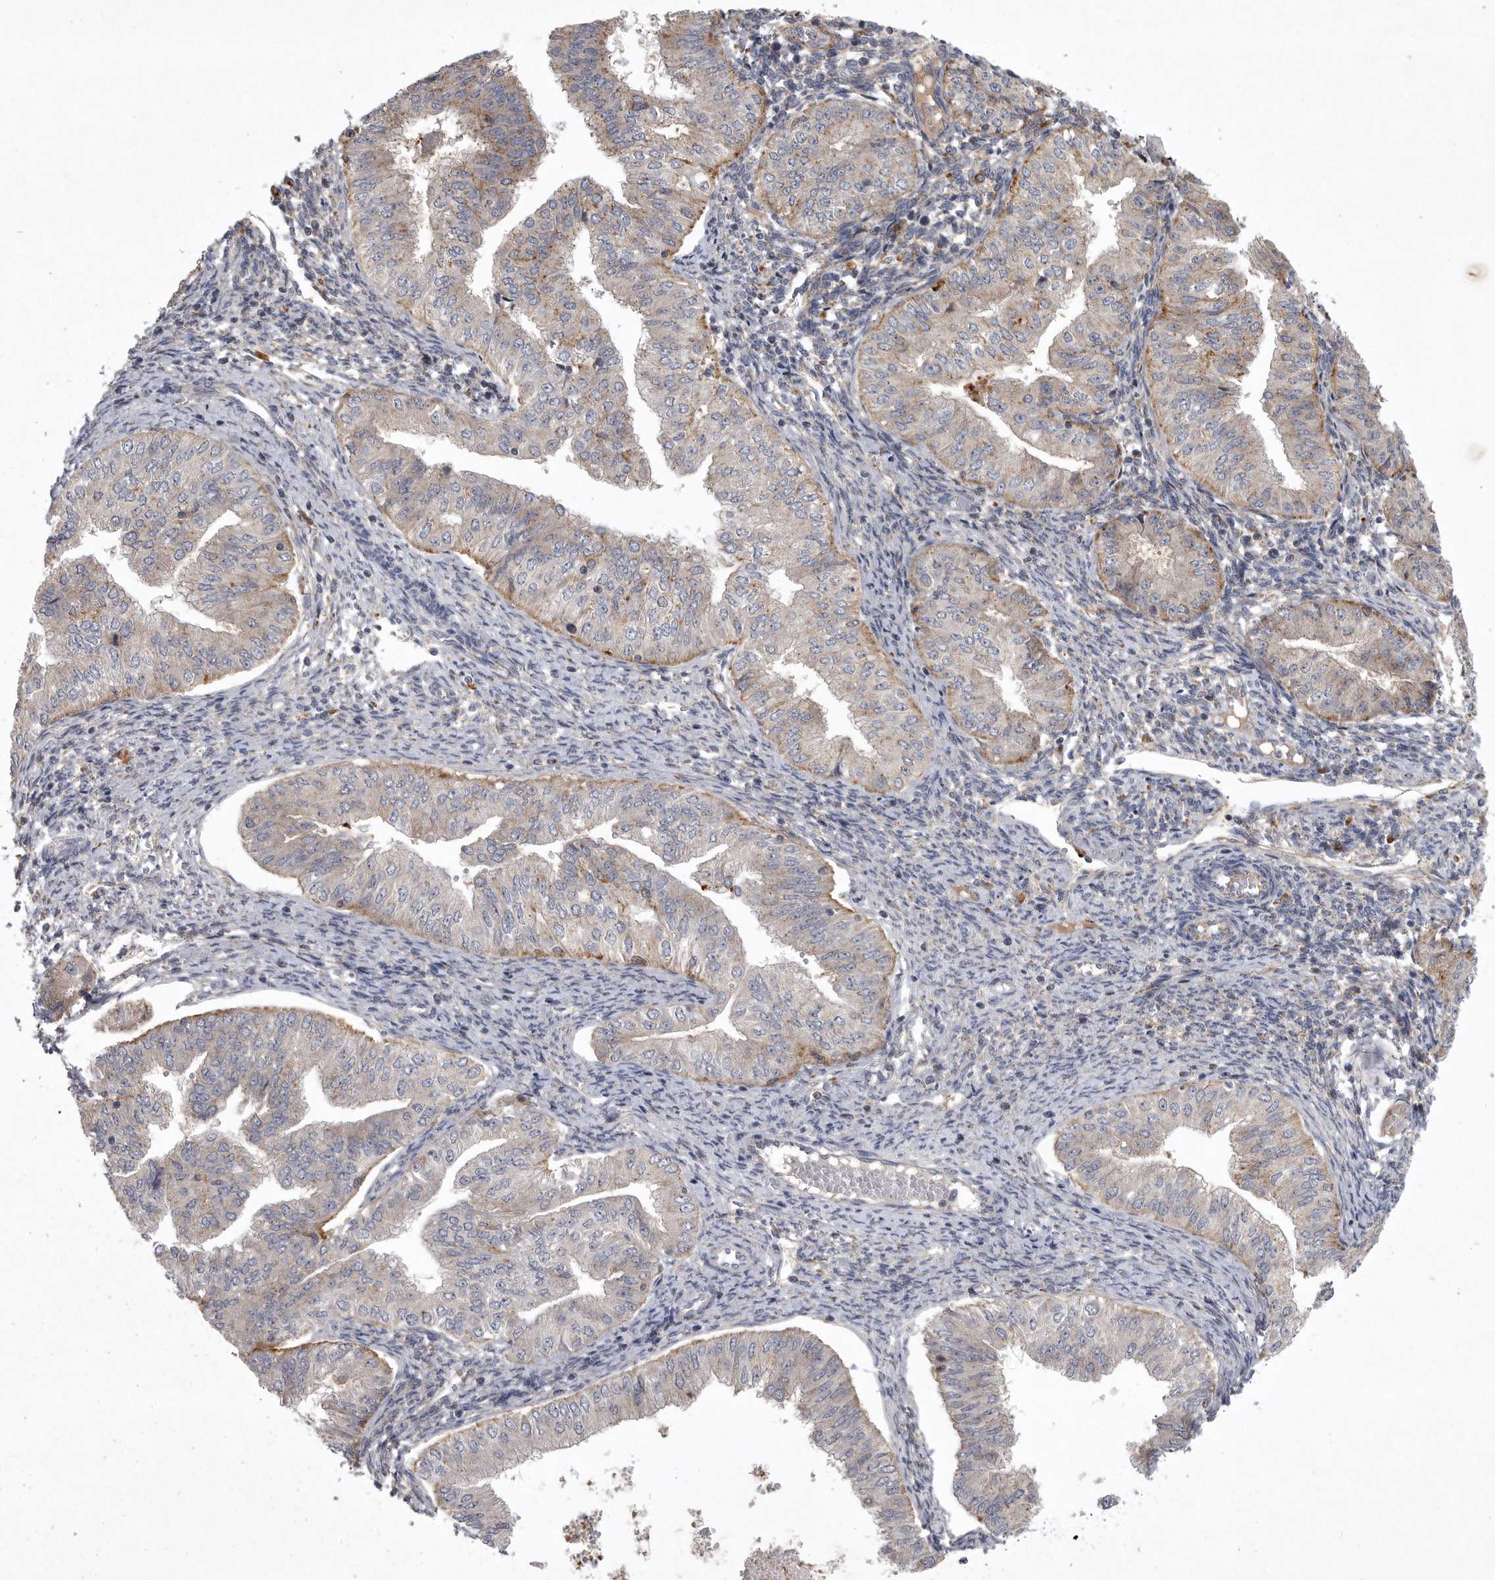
{"staining": {"intensity": "weak", "quantity": "25%-75%", "location": "cytoplasmic/membranous"}, "tissue": "endometrial cancer", "cell_type": "Tumor cells", "image_type": "cancer", "snomed": [{"axis": "morphology", "description": "Normal tissue, NOS"}, {"axis": "morphology", "description": "Adenocarcinoma, NOS"}, {"axis": "topography", "description": "Endometrium"}], "caption": "Immunohistochemistry image of endometrial adenocarcinoma stained for a protein (brown), which demonstrates low levels of weak cytoplasmic/membranous positivity in about 25%-75% of tumor cells.", "gene": "LAMTOR3", "patient": {"sex": "female", "age": 53}}